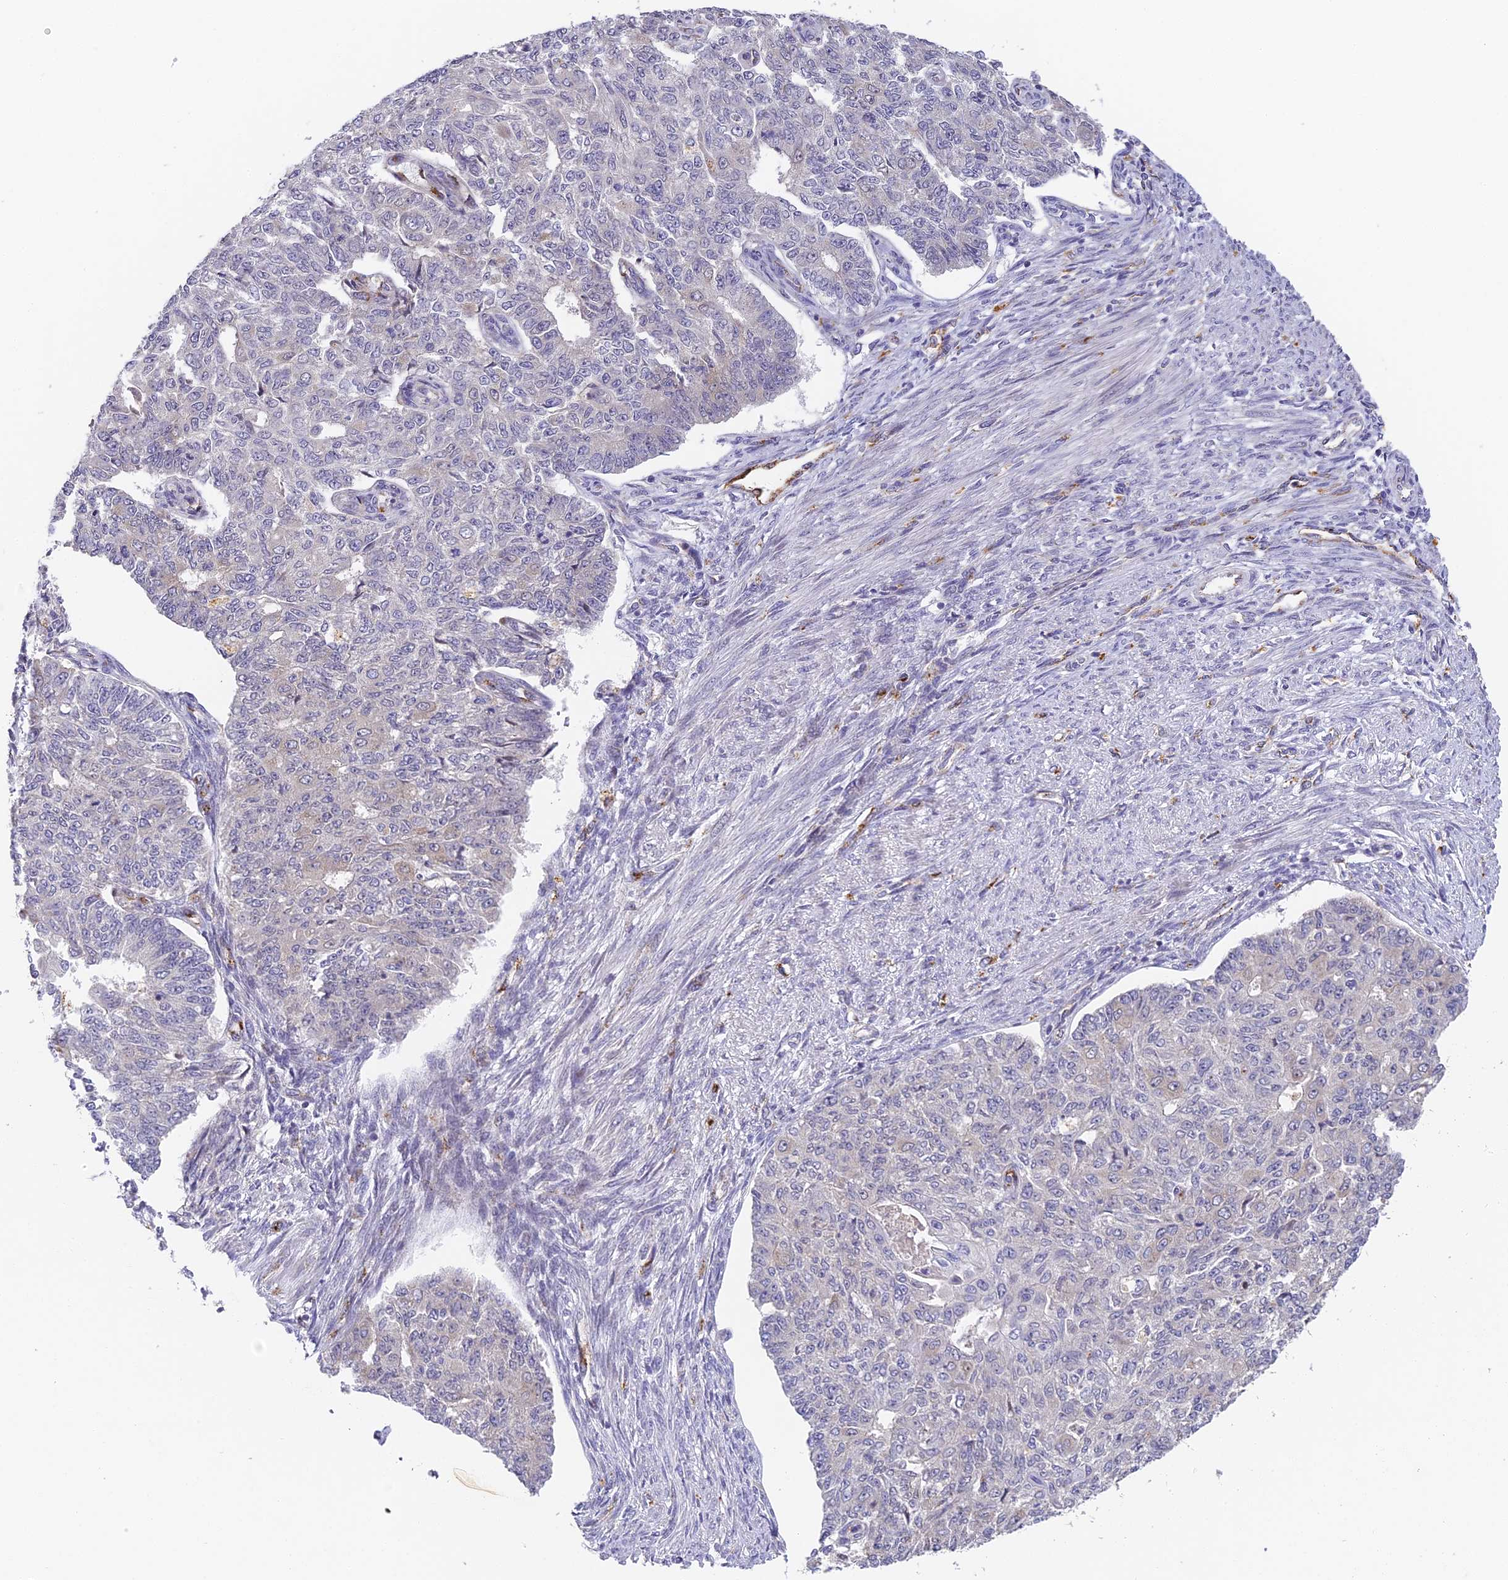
{"staining": {"intensity": "negative", "quantity": "none", "location": "none"}, "tissue": "endometrial cancer", "cell_type": "Tumor cells", "image_type": "cancer", "snomed": [{"axis": "morphology", "description": "Adenocarcinoma, NOS"}, {"axis": "topography", "description": "Endometrium"}], "caption": "Tumor cells show no significant protein staining in endometrial cancer (adenocarcinoma).", "gene": "DNAAF10", "patient": {"sex": "female", "age": 32}}